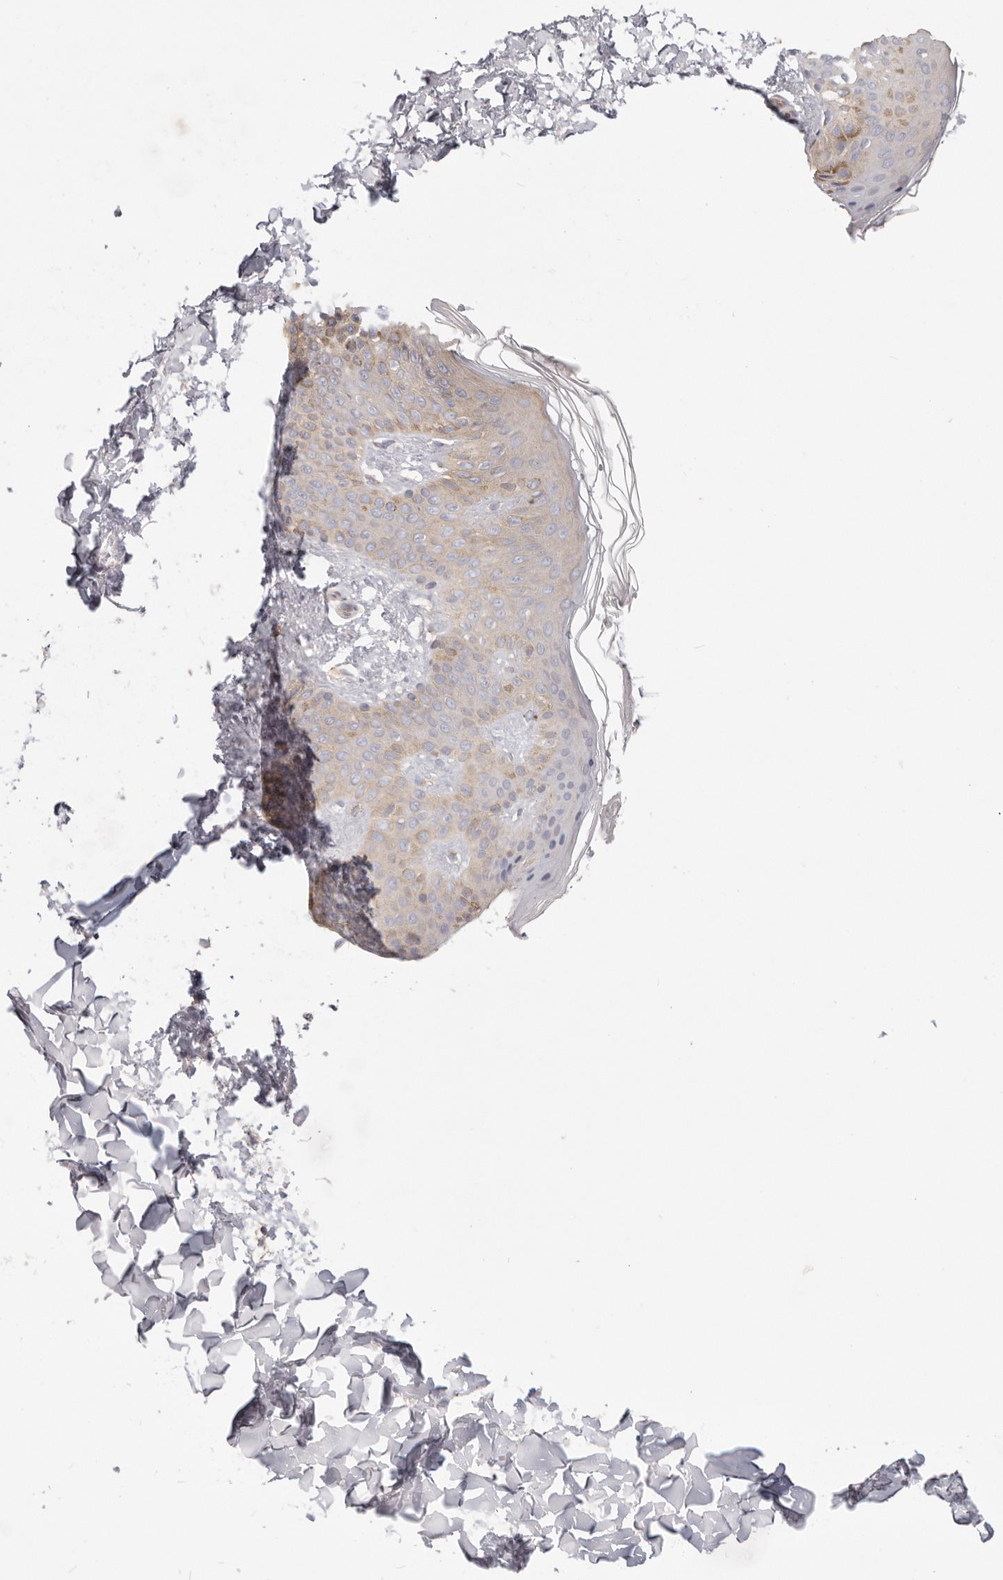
{"staining": {"intensity": "weak", "quantity": ">75%", "location": "cytoplasmic/membranous"}, "tissue": "skin", "cell_type": "Fibroblasts", "image_type": "normal", "snomed": [{"axis": "morphology", "description": "Normal tissue, NOS"}, {"axis": "morphology", "description": "Neoplasm, benign, NOS"}, {"axis": "topography", "description": "Skin"}, {"axis": "topography", "description": "Soft tissue"}], "caption": "IHC photomicrograph of normal skin: skin stained using IHC demonstrates low levels of weak protein expression localized specifically in the cytoplasmic/membranous of fibroblasts, appearing as a cytoplasmic/membranous brown color.", "gene": "KCMF1", "patient": {"sex": "male", "age": 26}}